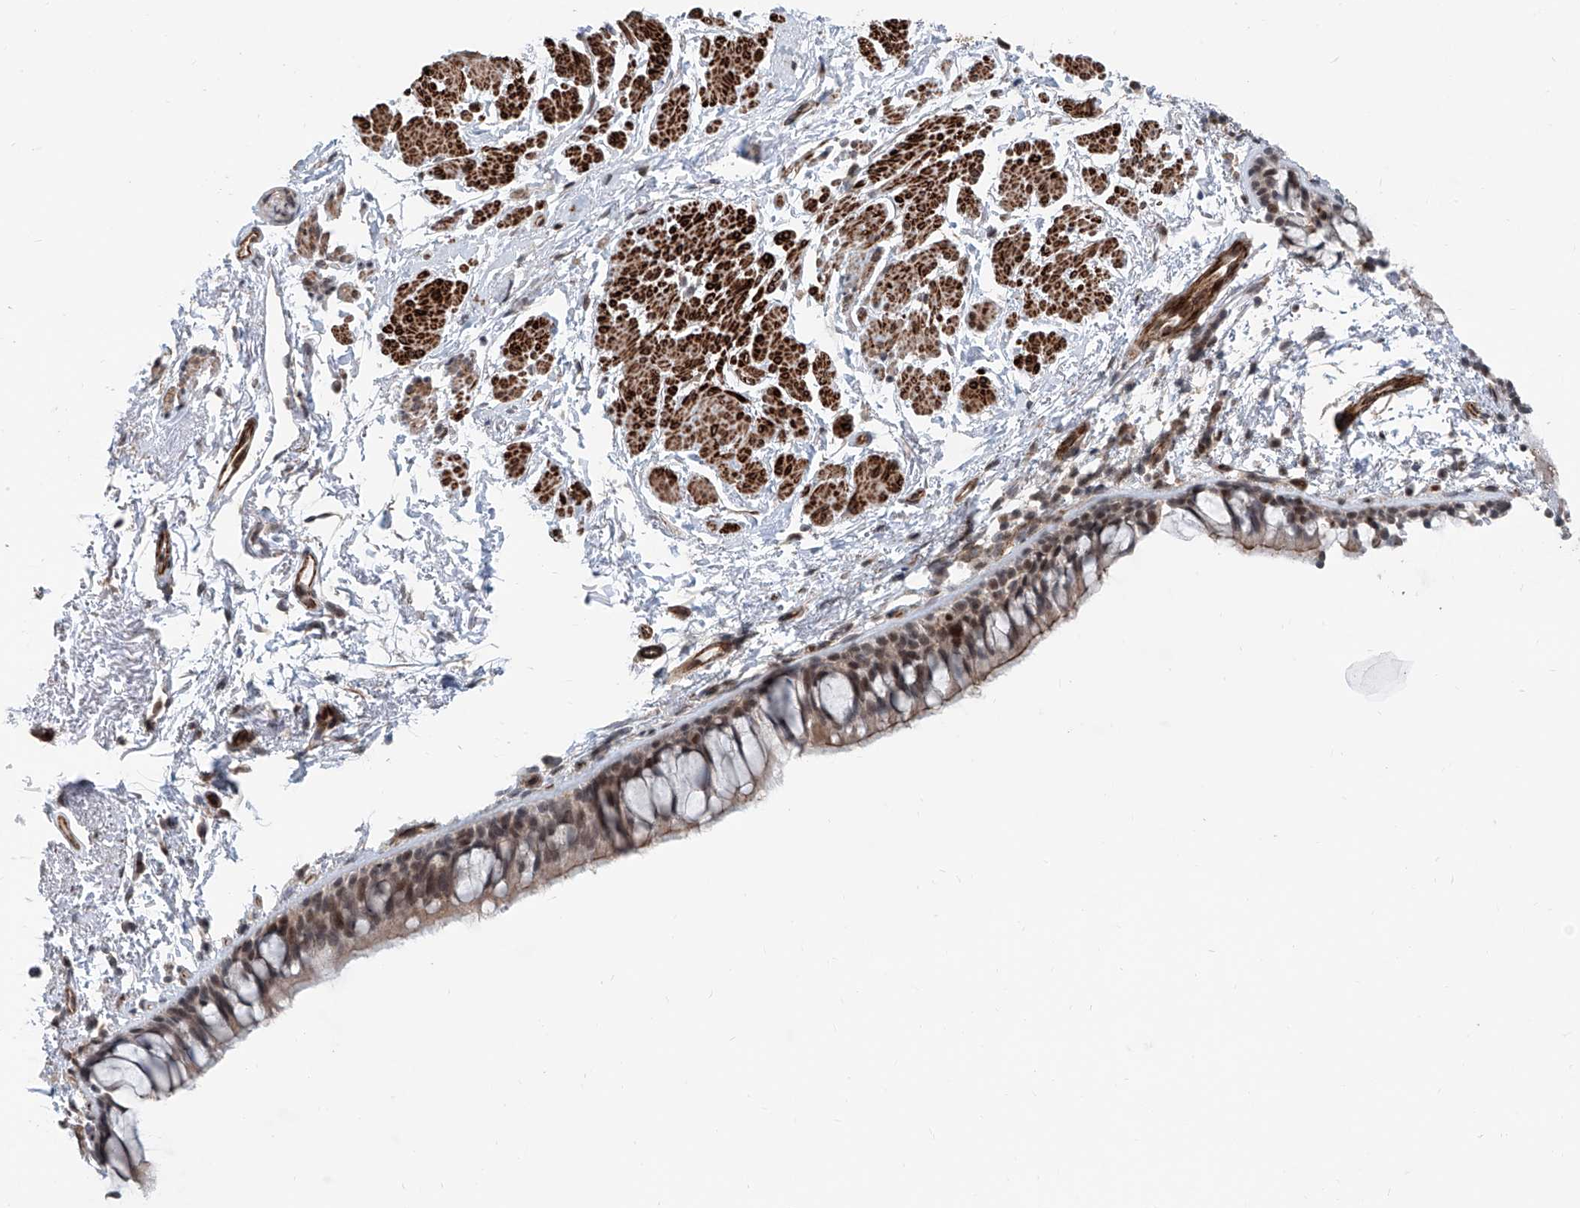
{"staining": {"intensity": "moderate", "quantity": "25%-75%", "location": "cytoplasmic/membranous,nuclear"}, "tissue": "bronchus", "cell_type": "Respiratory epithelial cells", "image_type": "normal", "snomed": [{"axis": "morphology", "description": "Normal tissue, NOS"}, {"axis": "topography", "description": "Cartilage tissue"}, {"axis": "topography", "description": "Bronchus"}], "caption": "High-power microscopy captured an IHC histopathology image of unremarkable bronchus, revealing moderate cytoplasmic/membranous,nuclear staining in about 25%-75% of respiratory epithelial cells. Nuclei are stained in blue.", "gene": "SDE2", "patient": {"sex": "female", "age": 73}}